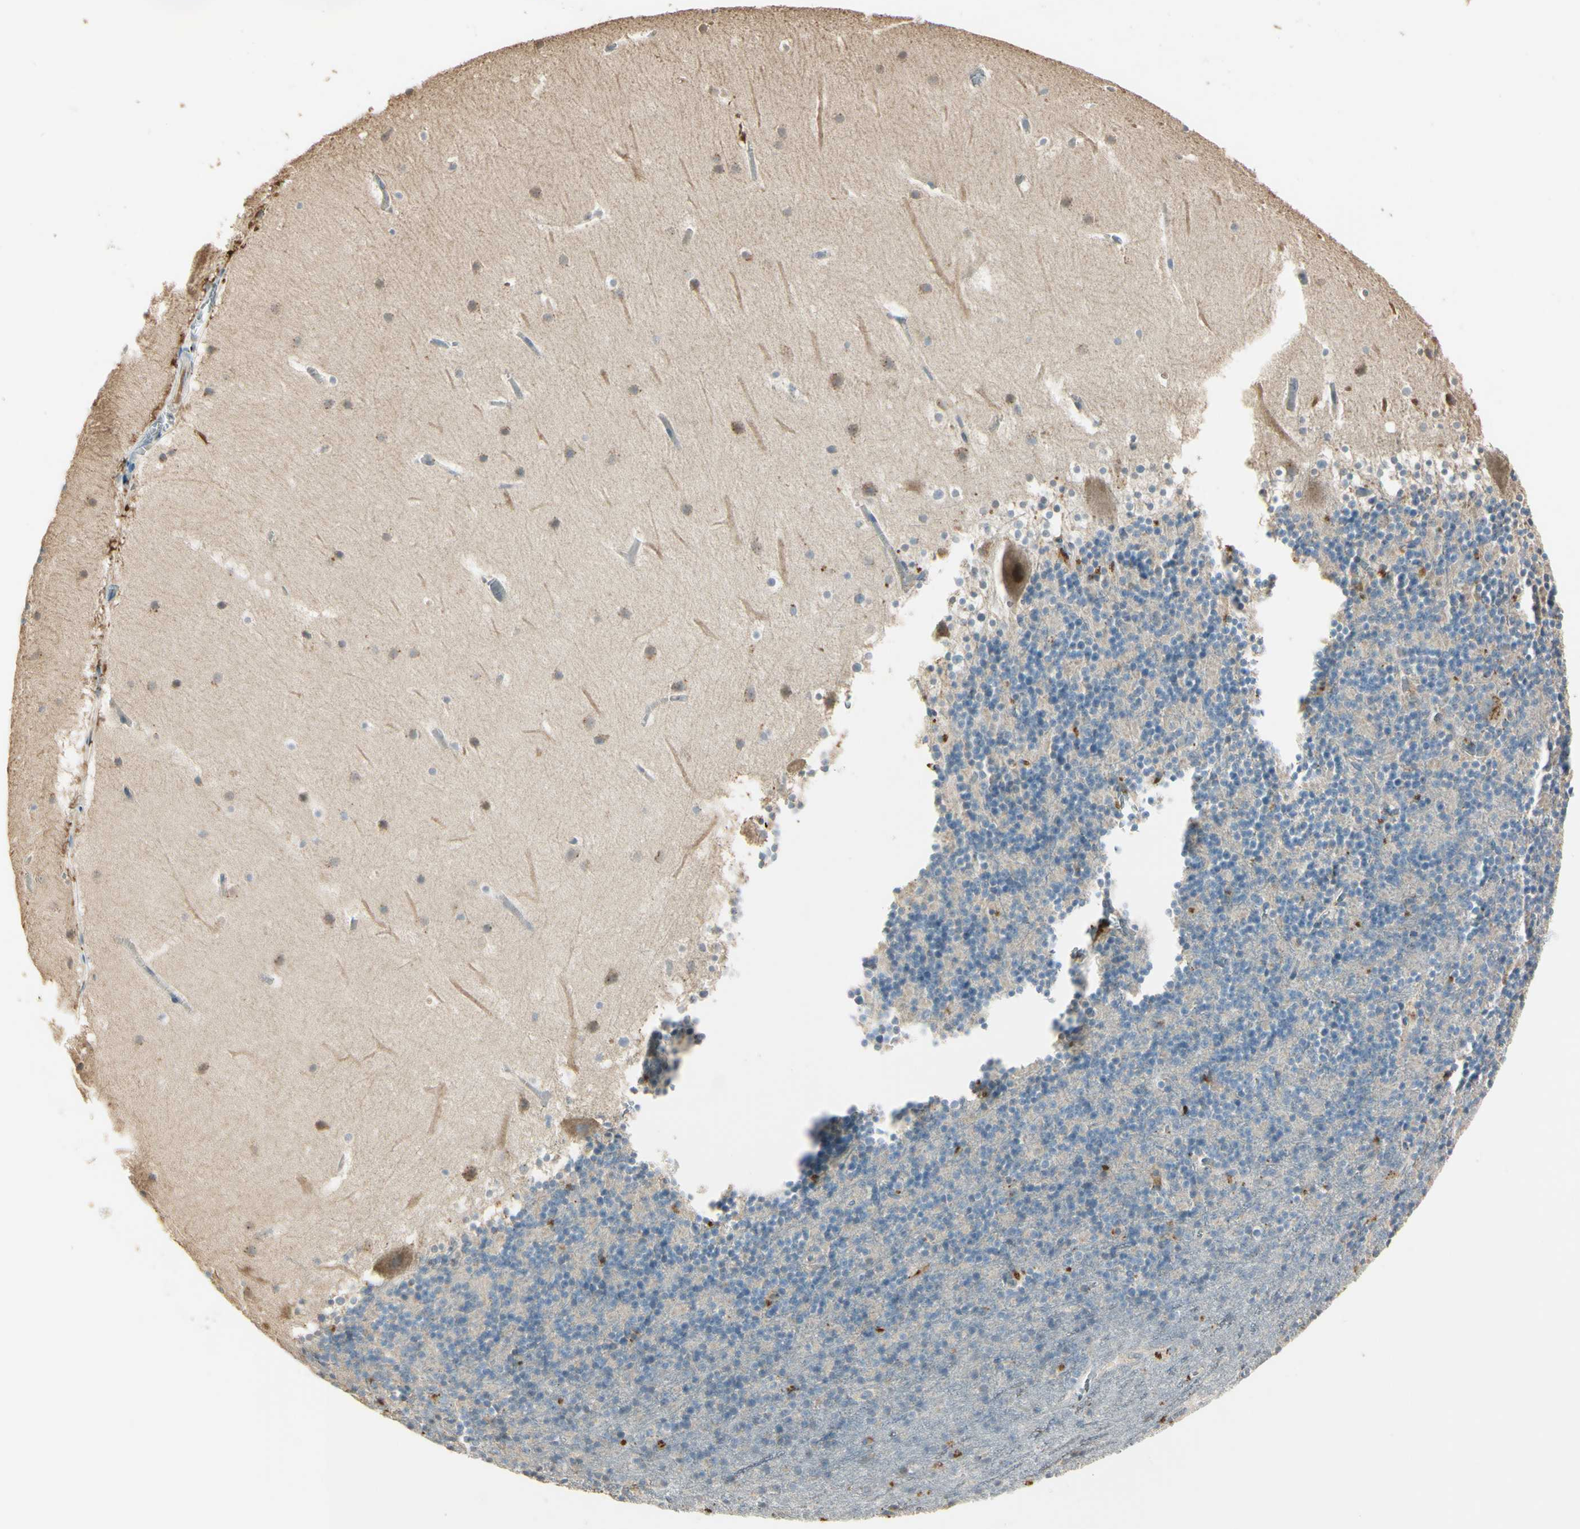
{"staining": {"intensity": "weak", "quantity": ">75%", "location": "cytoplasmic/membranous"}, "tissue": "cerebellum", "cell_type": "Cells in granular layer", "image_type": "normal", "snomed": [{"axis": "morphology", "description": "Normal tissue, NOS"}, {"axis": "topography", "description": "Cerebellum"}], "caption": "Protein positivity by IHC demonstrates weak cytoplasmic/membranous positivity in approximately >75% of cells in granular layer in normal cerebellum. (Stains: DAB (3,3'-diaminobenzidine) in brown, nuclei in blue, Microscopy: brightfield microscopy at high magnification).", "gene": "ANGPTL1", "patient": {"sex": "male", "age": 45}}